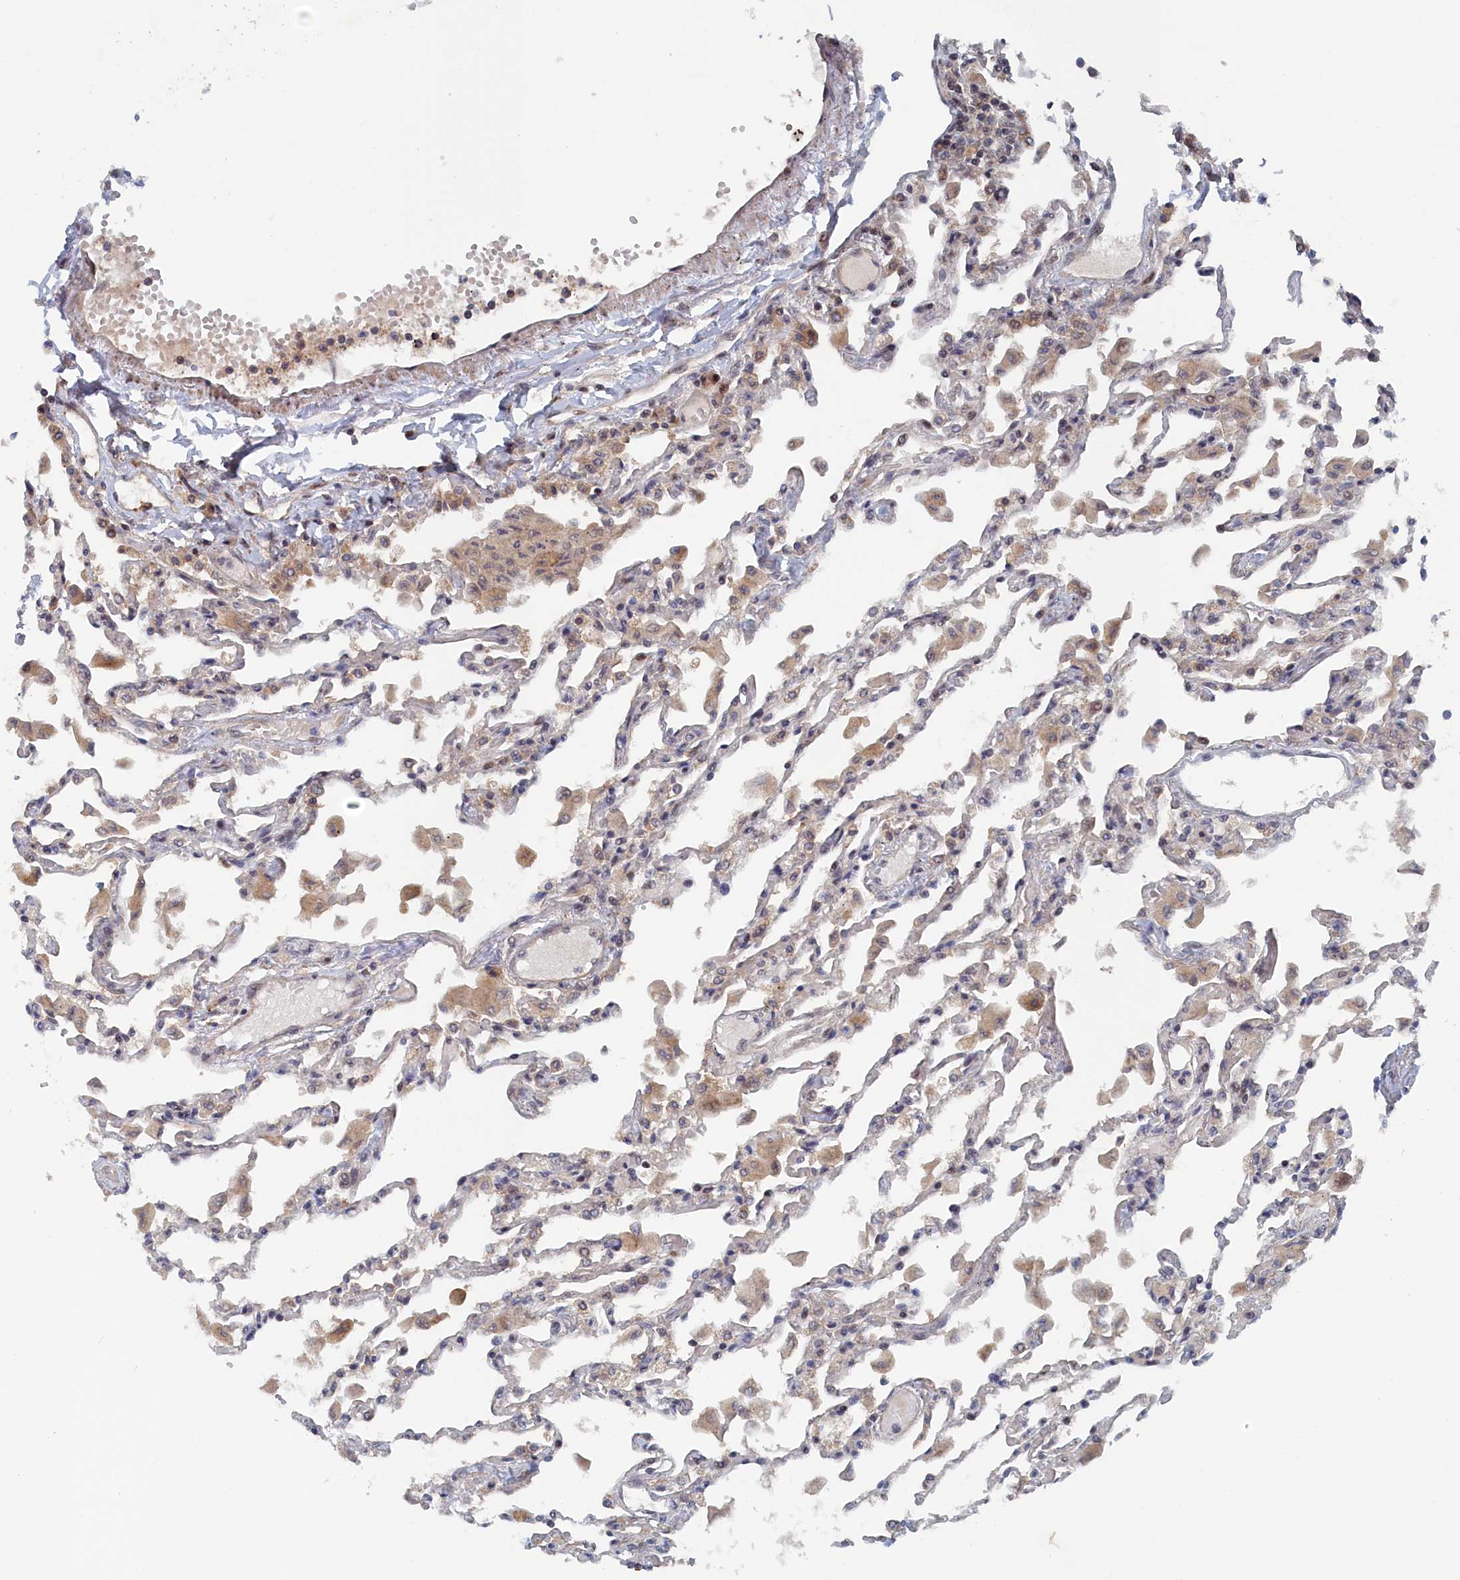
{"staining": {"intensity": "weak", "quantity": "<25%", "location": "cytoplasmic/membranous"}, "tissue": "lung", "cell_type": "Alveolar cells", "image_type": "normal", "snomed": [{"axis": "morphology", "description": "Normal tissue, NOS"}, {"axis": "topography", "description": "Bronchus"}, {"axis": "topography", "description": "Lung"}], "caption": "This is an IHC image of benign human lung. There is no staining in alveolar cells.", "gene": "ELOVL6", "patient": {"sex": "female", "age": 49}}